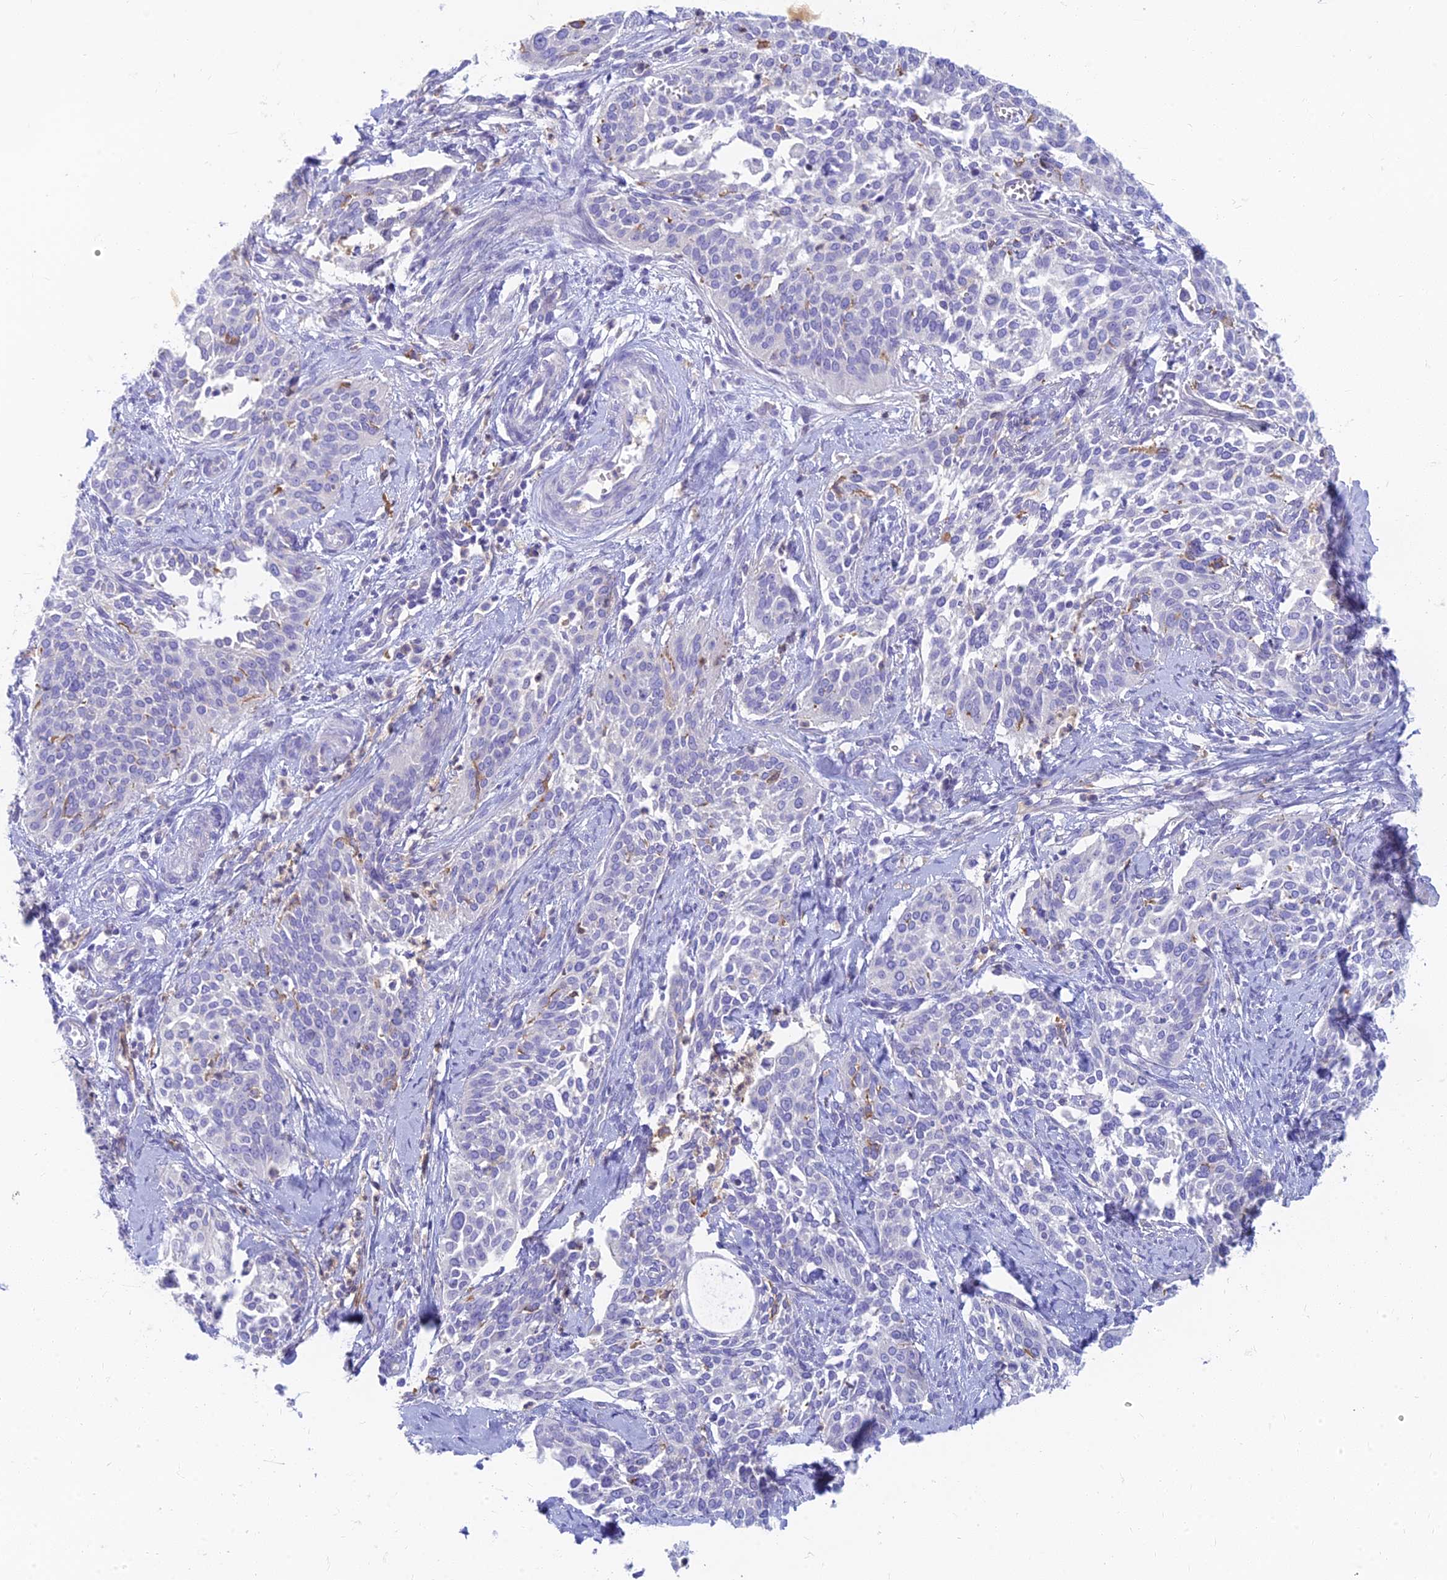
{"staining": {"intensity": "negative", "quantity": "none", "location": "none"}, "tissue": "cervical cancer", "cell_type": "Tumor cells", "image_type": "cancer", "snomed": [{"axis": "morphology", "description": "Squamous cell carcinoma, NOS"}, {"axis": "topography", "description": "Cervix"}], "caption": "The histopathology image shows no significant positivity in tumor cells of cervical cancer.", "gene": "STRN4", "patient": {"sex": "female", "age": 44}}